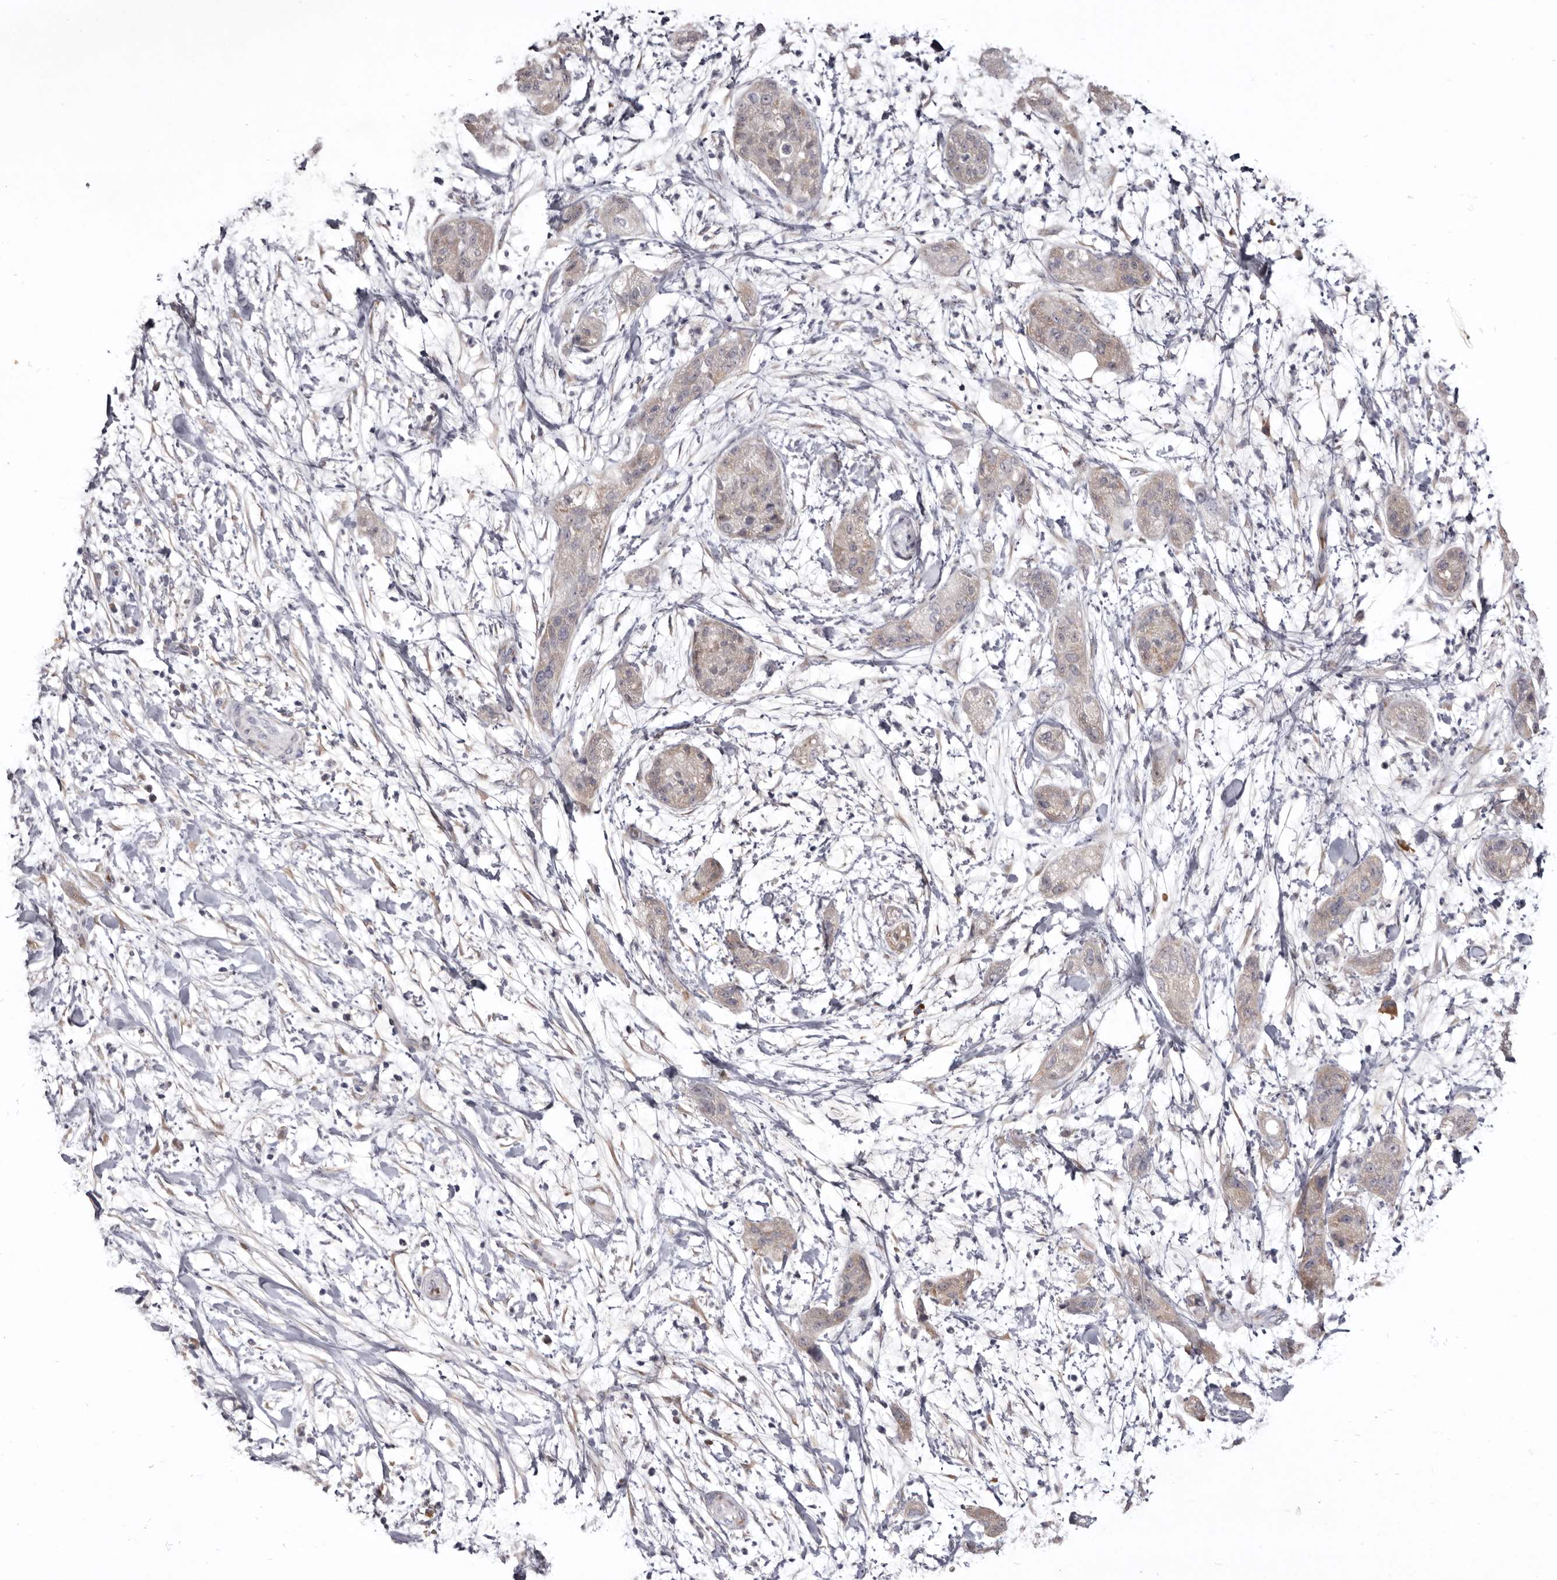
{"staining": {"intensity": "weak", "quantity": "<25%", "location": "cytoplasmic/membranous"}, "tissue": "pancreatic cancer", "cell_type": "Tumor cells", "image_type": "cancer", "snomed": [{"axis": "morphology", "description": "Adenocarcinoma, NOS"}, {"axis": "topography", "description": "Pancreas"}], "caption": "Pancreatic cancer was stained to show a protein in brown. There is no significant positivity in tumor cells.", "gene": "NENF", "patient": {"sex": "female", "age": 78}}